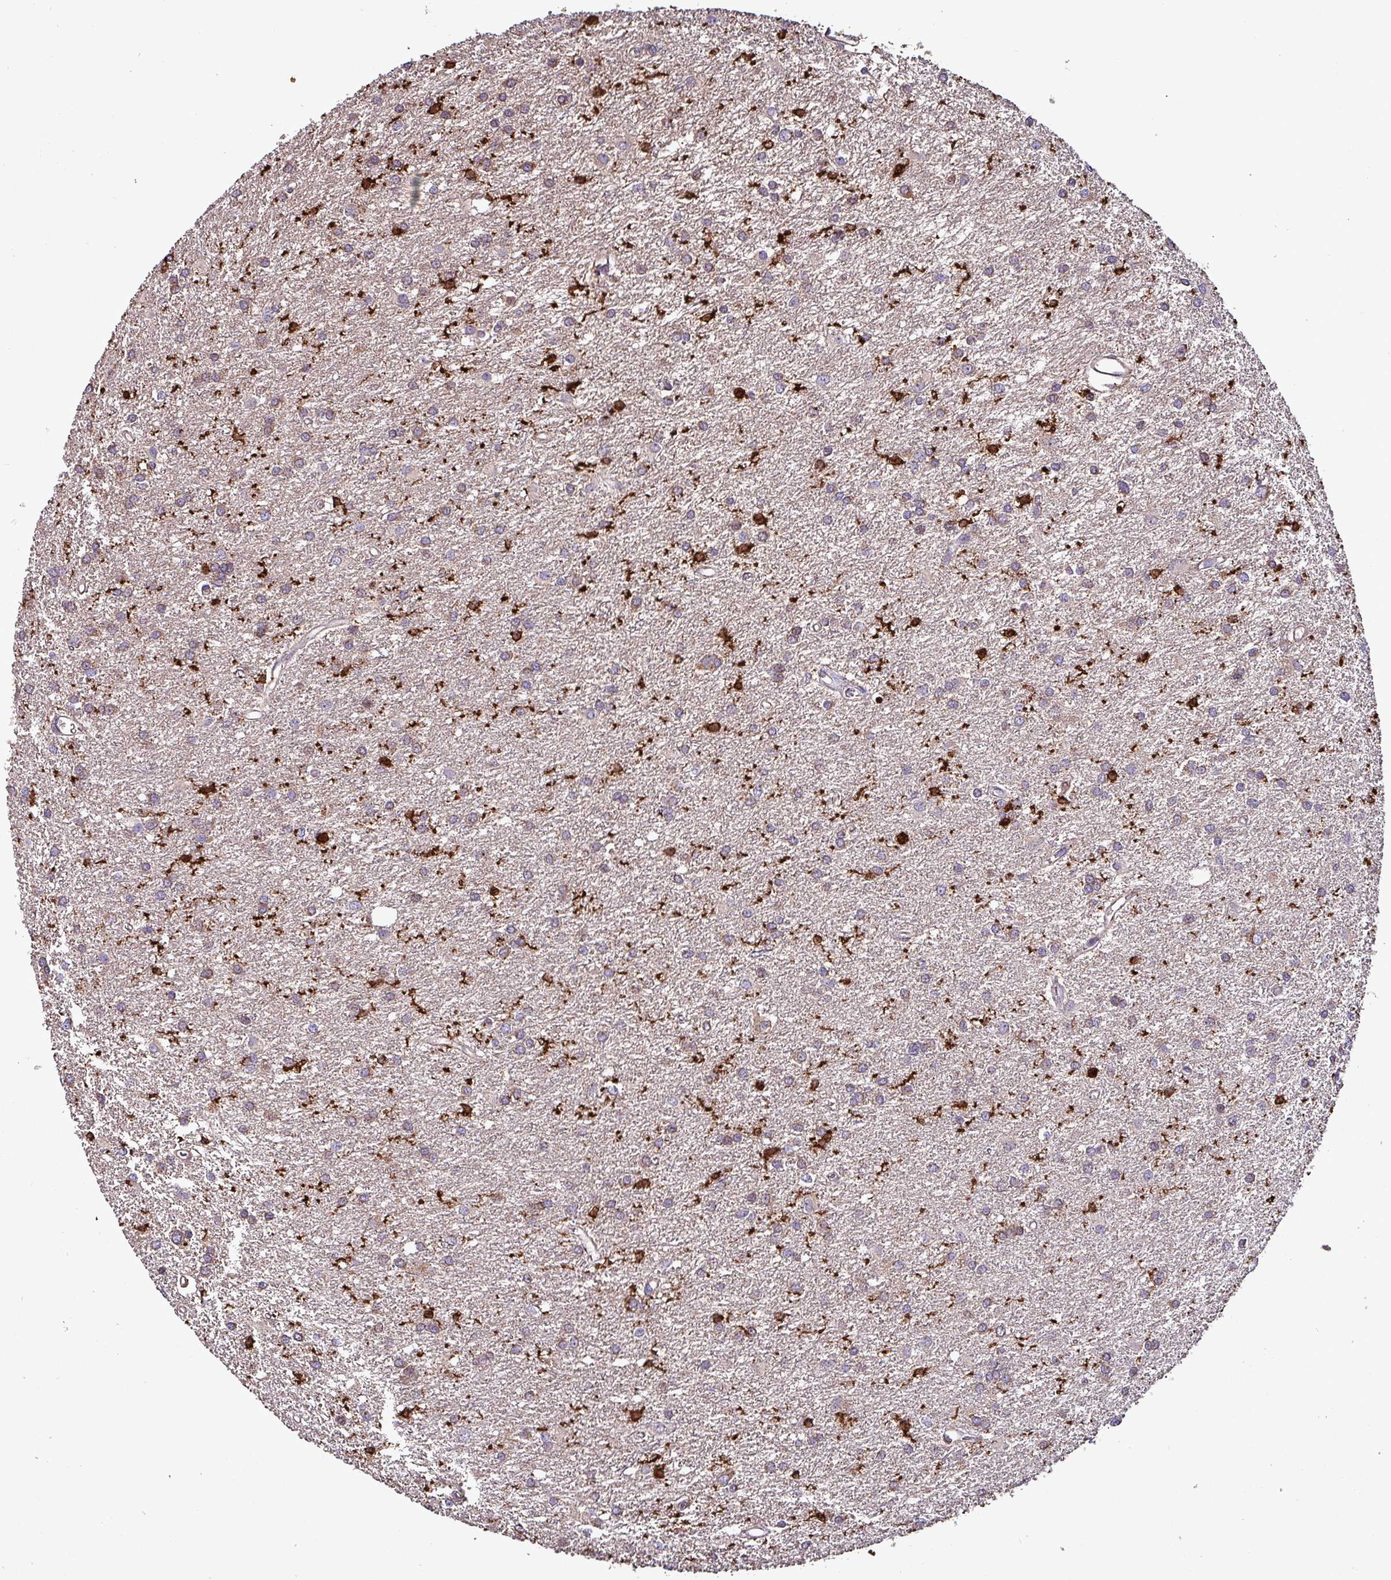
{"staining": {"intensity": "strong", "quantity": "<25%", "location": "cytoplasmic/membranous"}, "tissue": "glioma", "cell_type": "Tumor cells", "image_type": "cancer", "snomed": [{"axis": "morphology", "description": "Glioma, malignant, High grade"}, {"axis": "topography", "description": "Brain"}], "caption": "Immunohistochemistry (IHC) photomicrograph of neoplastic tissue: malignant glioma (high-grade) stained using immunohistochemistry (IHC) shows medium levels of strong protein expression localized specifically in the cytoplasmic/membranous of tumor cells, appearing as a cytoplasmic/membranous brown color.", "gene": "SCIN", "patient": {"sex": "female", "age": 50}}